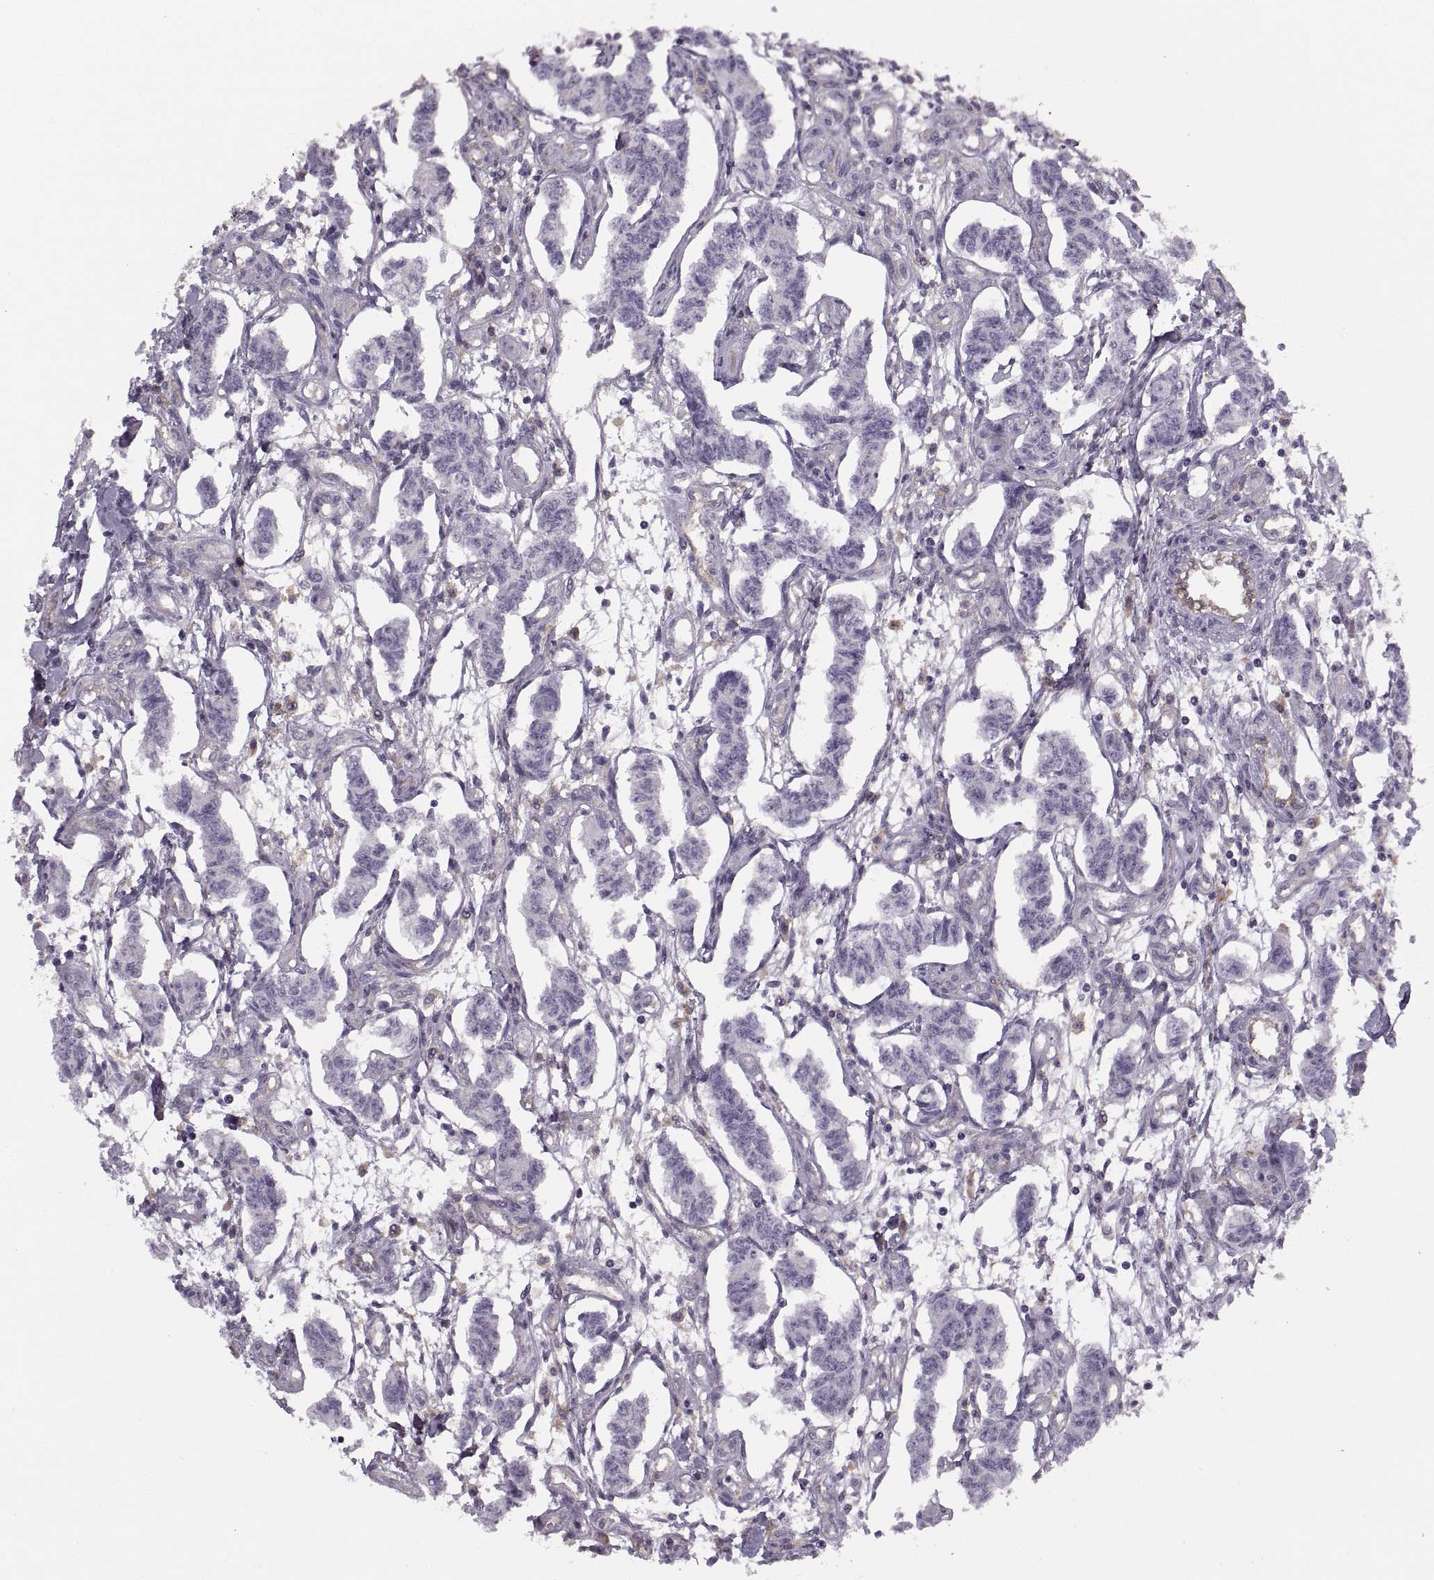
{"staining": {"intensity": "negative", "quantity": "none", "location": "none"}, "tissue": "carcinoid", "cell_type": "Tumor cells", "image_type": "cancer", "snomed": [{"axis": "morphology", "description": "Carcinoid, malignant, NOS"}, {"axis": "topography", "description": "Kidney"}], "caption": "Immunohistochemistry (IHC) of human malignant carcinoid shows no staining in tumor cells.", "gene": "RALB", "patient": {"sex": "female", "age": 41}}